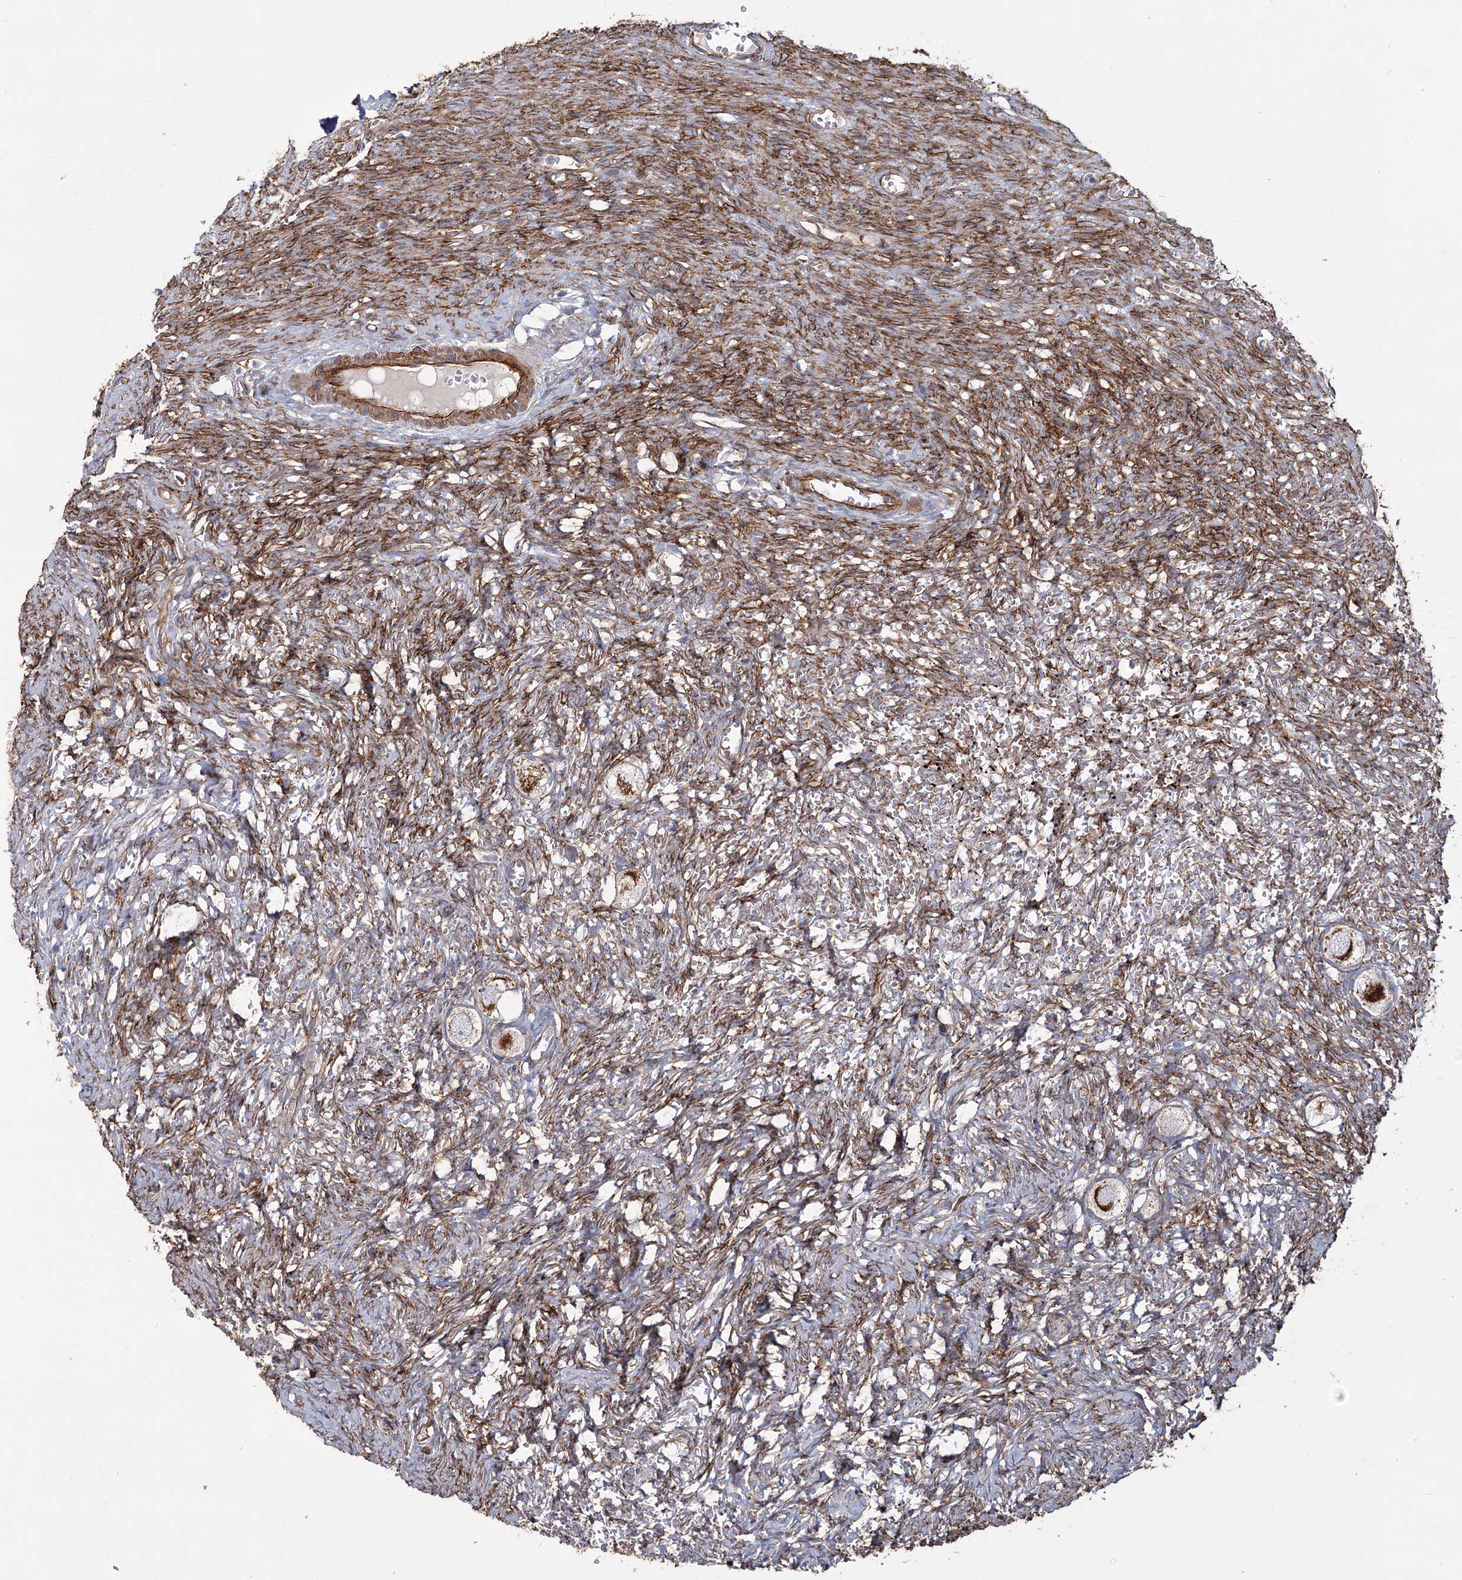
{"staining": {"intensity": "strong", "quantity": ">75%", "location": "cytoplasmic/membranous"}, "tissue": "ovary", "cell_type": "Follicle cells", "image_type": "normal", "snomed": [{"axis": "morphology", "description": "Normal tissue, NOS"}, {"axis": "topography", "description": "Ovary"}], "caption": "The micrograph demonstrates staining of benign ovary, revealing strong cytoplasmic/membranous protein positivity (brown color) within follicle cells. (Stains: DAB in brown, nuclei in blue, Microscopy: brightfield microscopy at high magnification).", "gene": "TMEM164", "patient": {"sex": "female", "age": 27}}